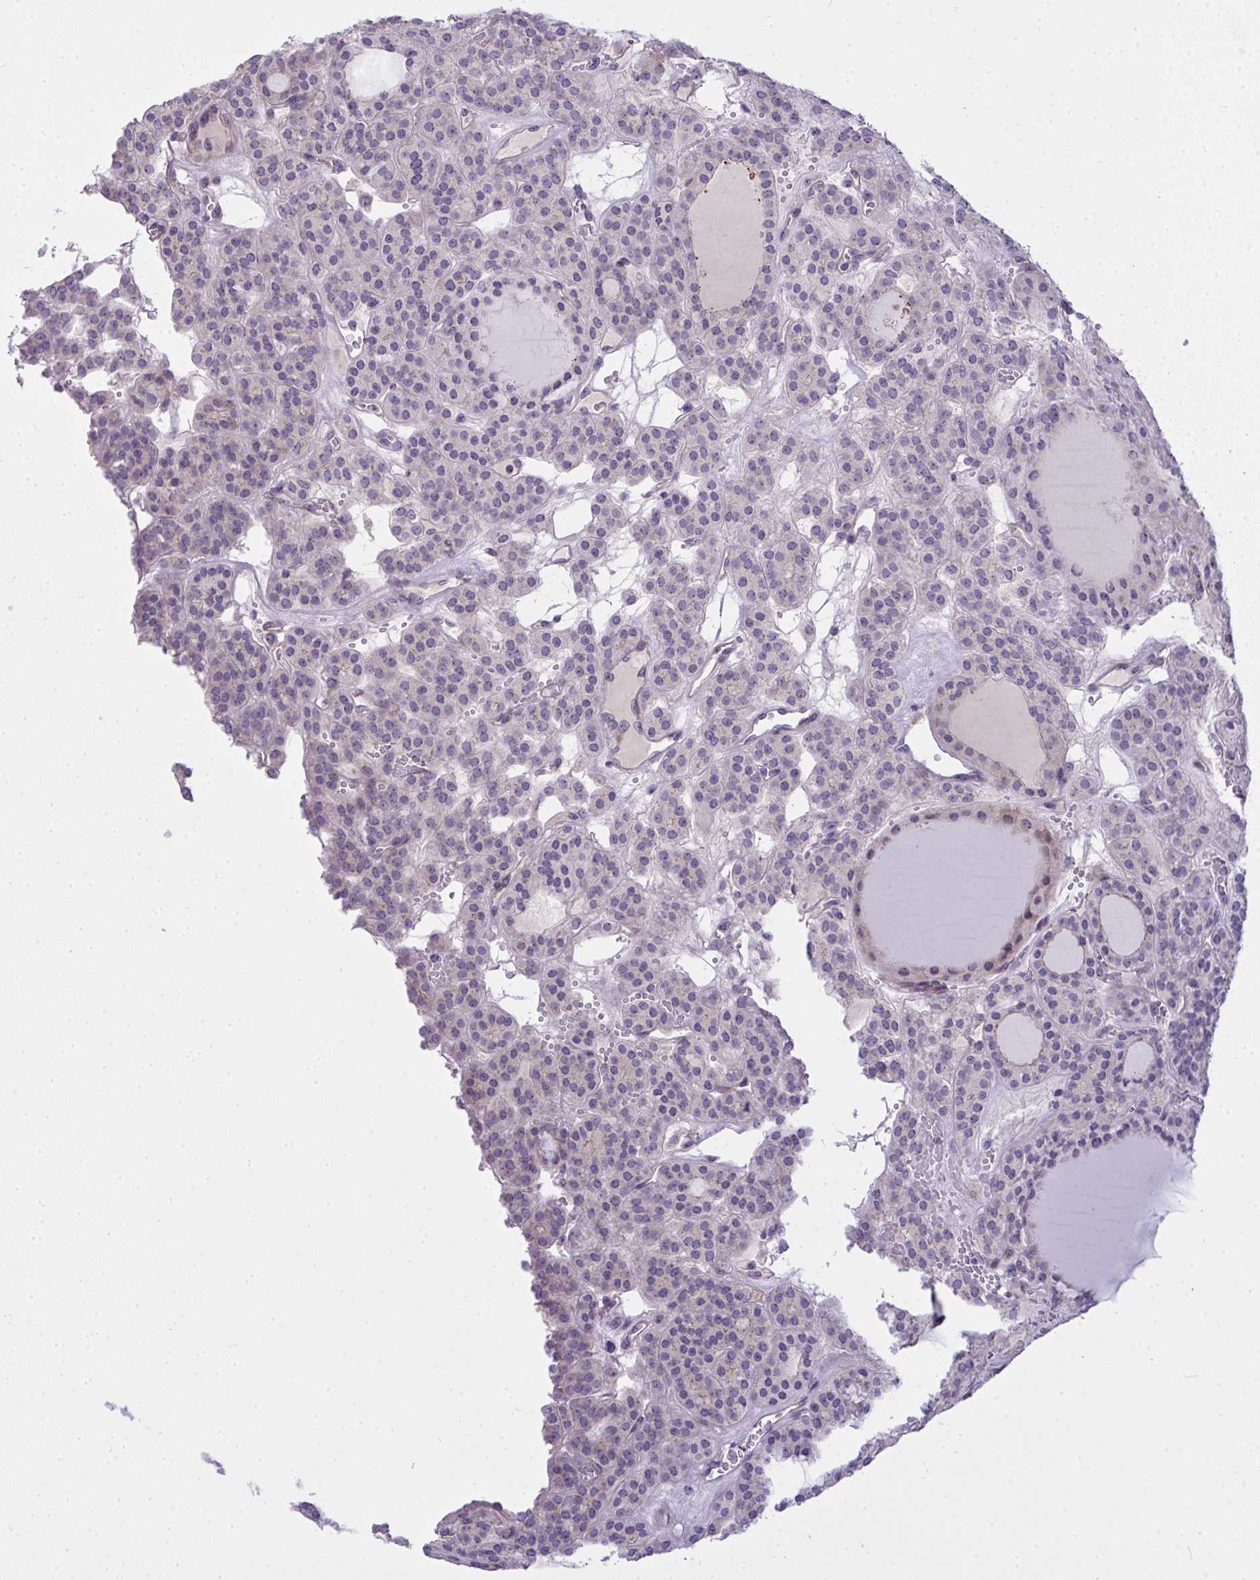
{"staining": {"intensity": "negative", "quantity": "none", "location": "none"}, "tissue": "thyroid cancer", "cell_type": "Tumor cells", "image_type": "cancer", "snomed": [{"axis": "morphology", "description": "Follicular adenoma carcinoma, NOS"}, {"axis": "topography", "description": "Thyroid gland"}], "caption": "There is no significant staining in tumor cells of thyroid follicular adenoma carcinoma.", "gene": "NT5C1A", "patient": {"sex": "female", "age": 63}}